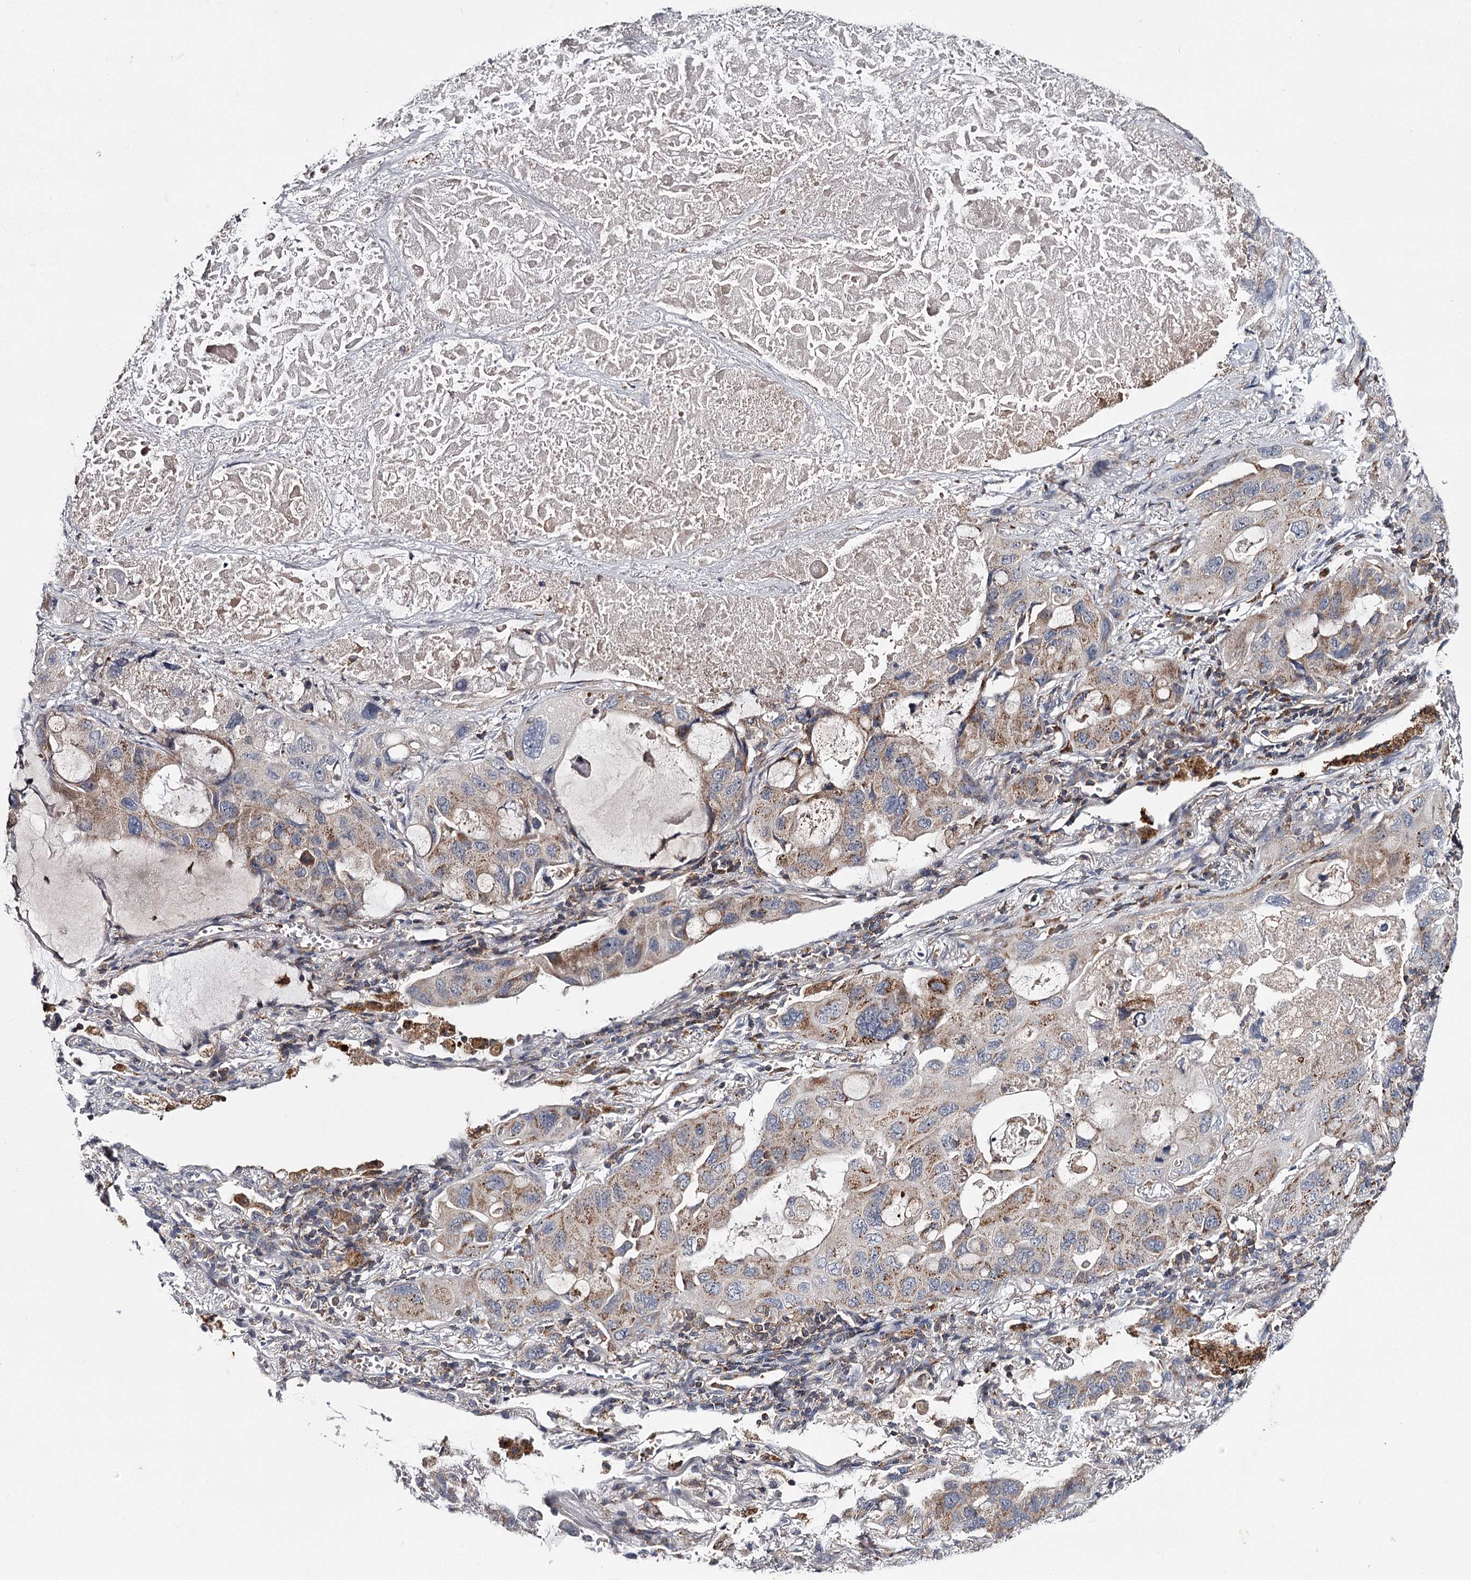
{"staining": {"intensity": "moderate", "quantity": "25%-75%", "location": "cytoplasmic/membranous"}, "tissue": "lung cancer", "cell_type": "Tumor cells", "image_type": "cancer", "snomed": [{"axis": "morphology", "description": "Squamous cell carcinoma, NOS"}, {"axis": "topography", "description": "Lung"}], "caption": "Squamous cell carcinoma (lung) stained with DAB (3,3'-diaminobenzidine) immunohistochemistry displays medium levels of moderate cytoplasmic/membranous positivity in about 25%-75% of tumor cells.", "gene": "RASSF6", "patient": {"sex": "female", "age": 73}}